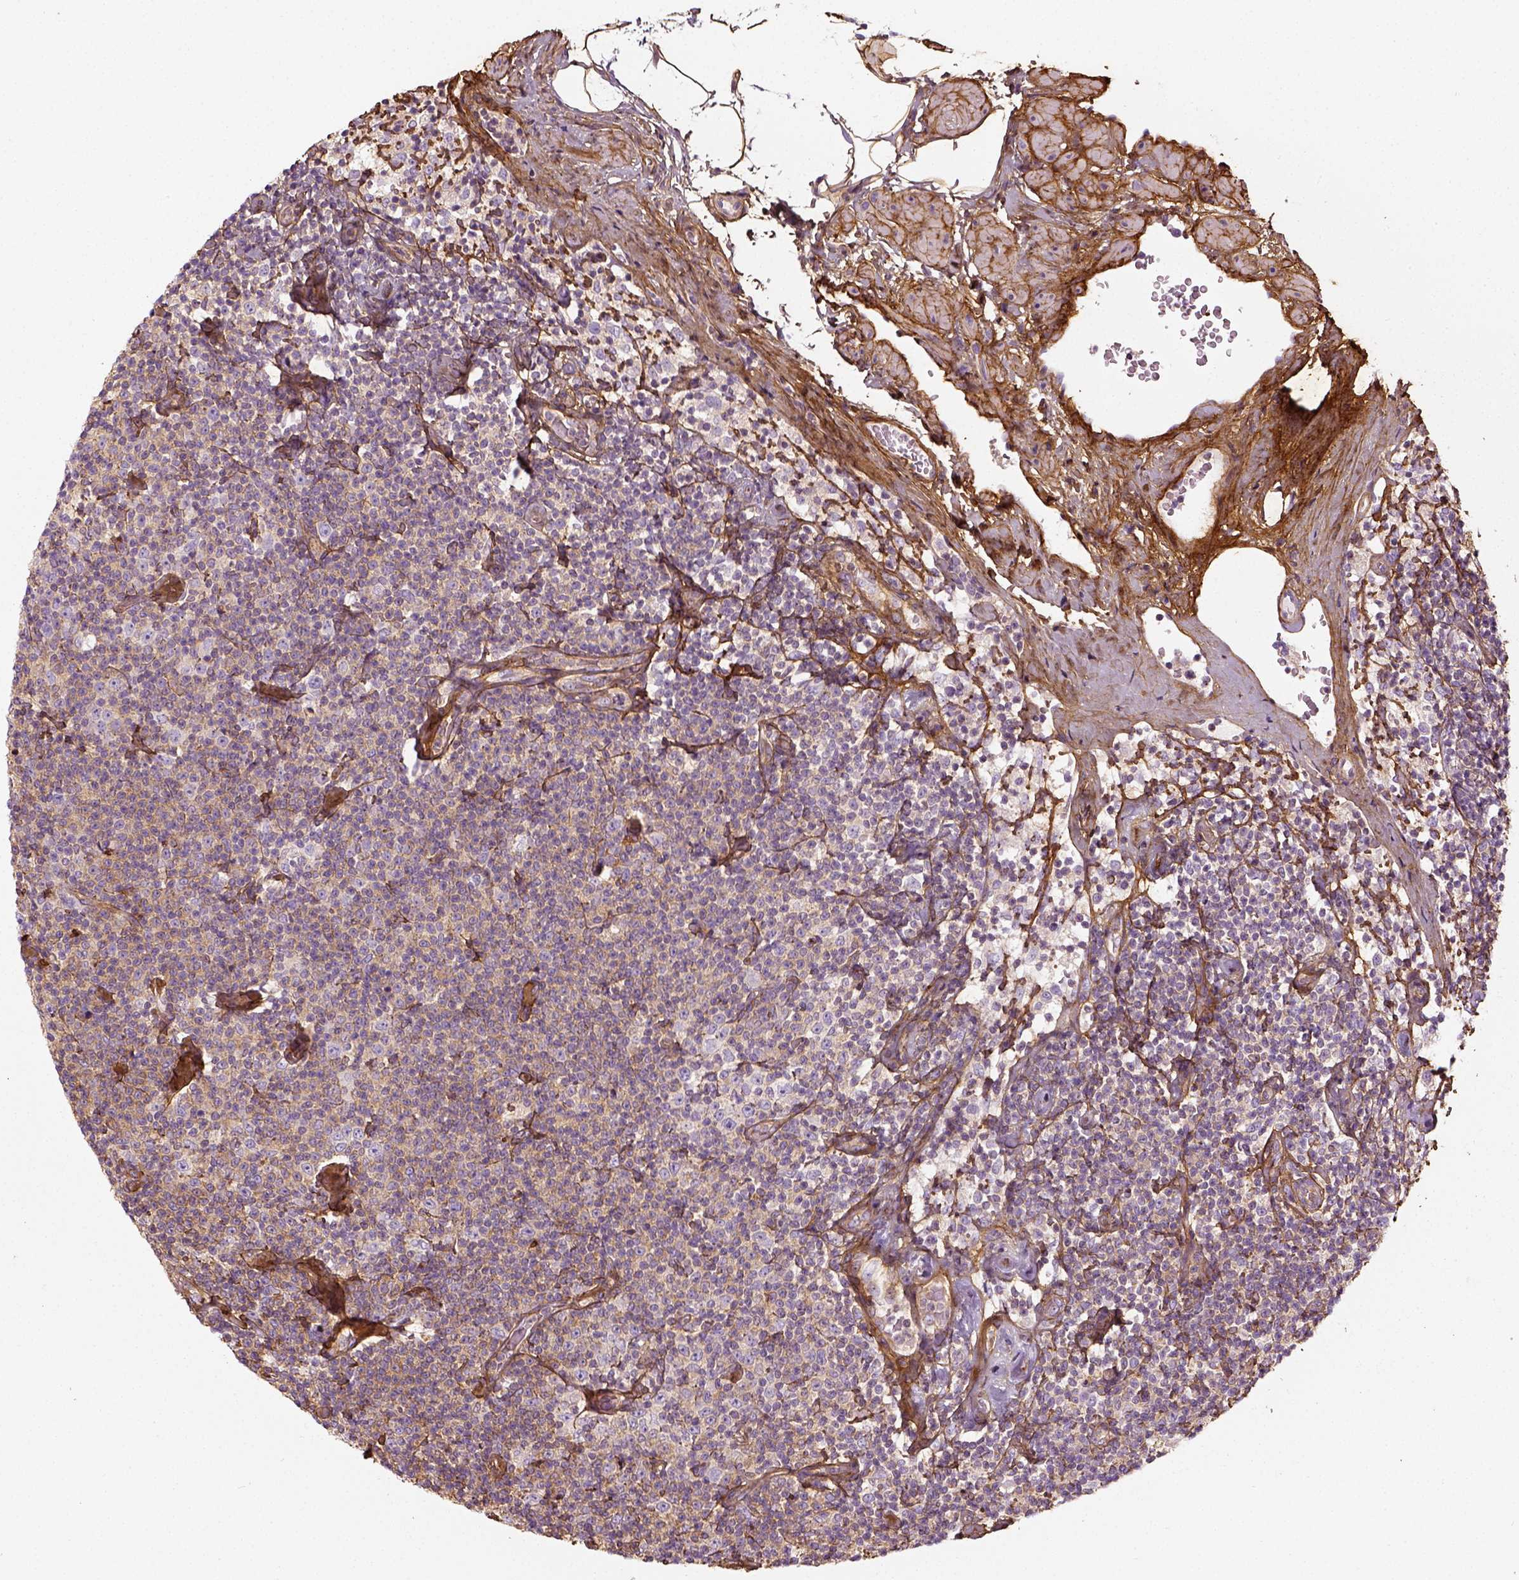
{"staining": {"intensity": "moderate", "quantity": ">75%", "location": "cytoplasmic/membranous"}, "tissue": "lymphoma", "cell_type": "Tumor cells", "image_type": "cancer", "snomed": [{"axis": "morphology", "description": "Malignant lymphoma, non-Hodgkin's type, Low grade"}, {"axis": "topography", "description": "Lymph node"}], "caption": "This histopathology image displays immunohistochemistry (IHC) staining of low-grade malignant lymphoma, non-Hodgkin's type, with medium moderate cytoplasmic/membranous positivity in approximately >75% of tumor cells.", "gene": "COL6A2", "patient": {"sex": "male", "age": 81}}